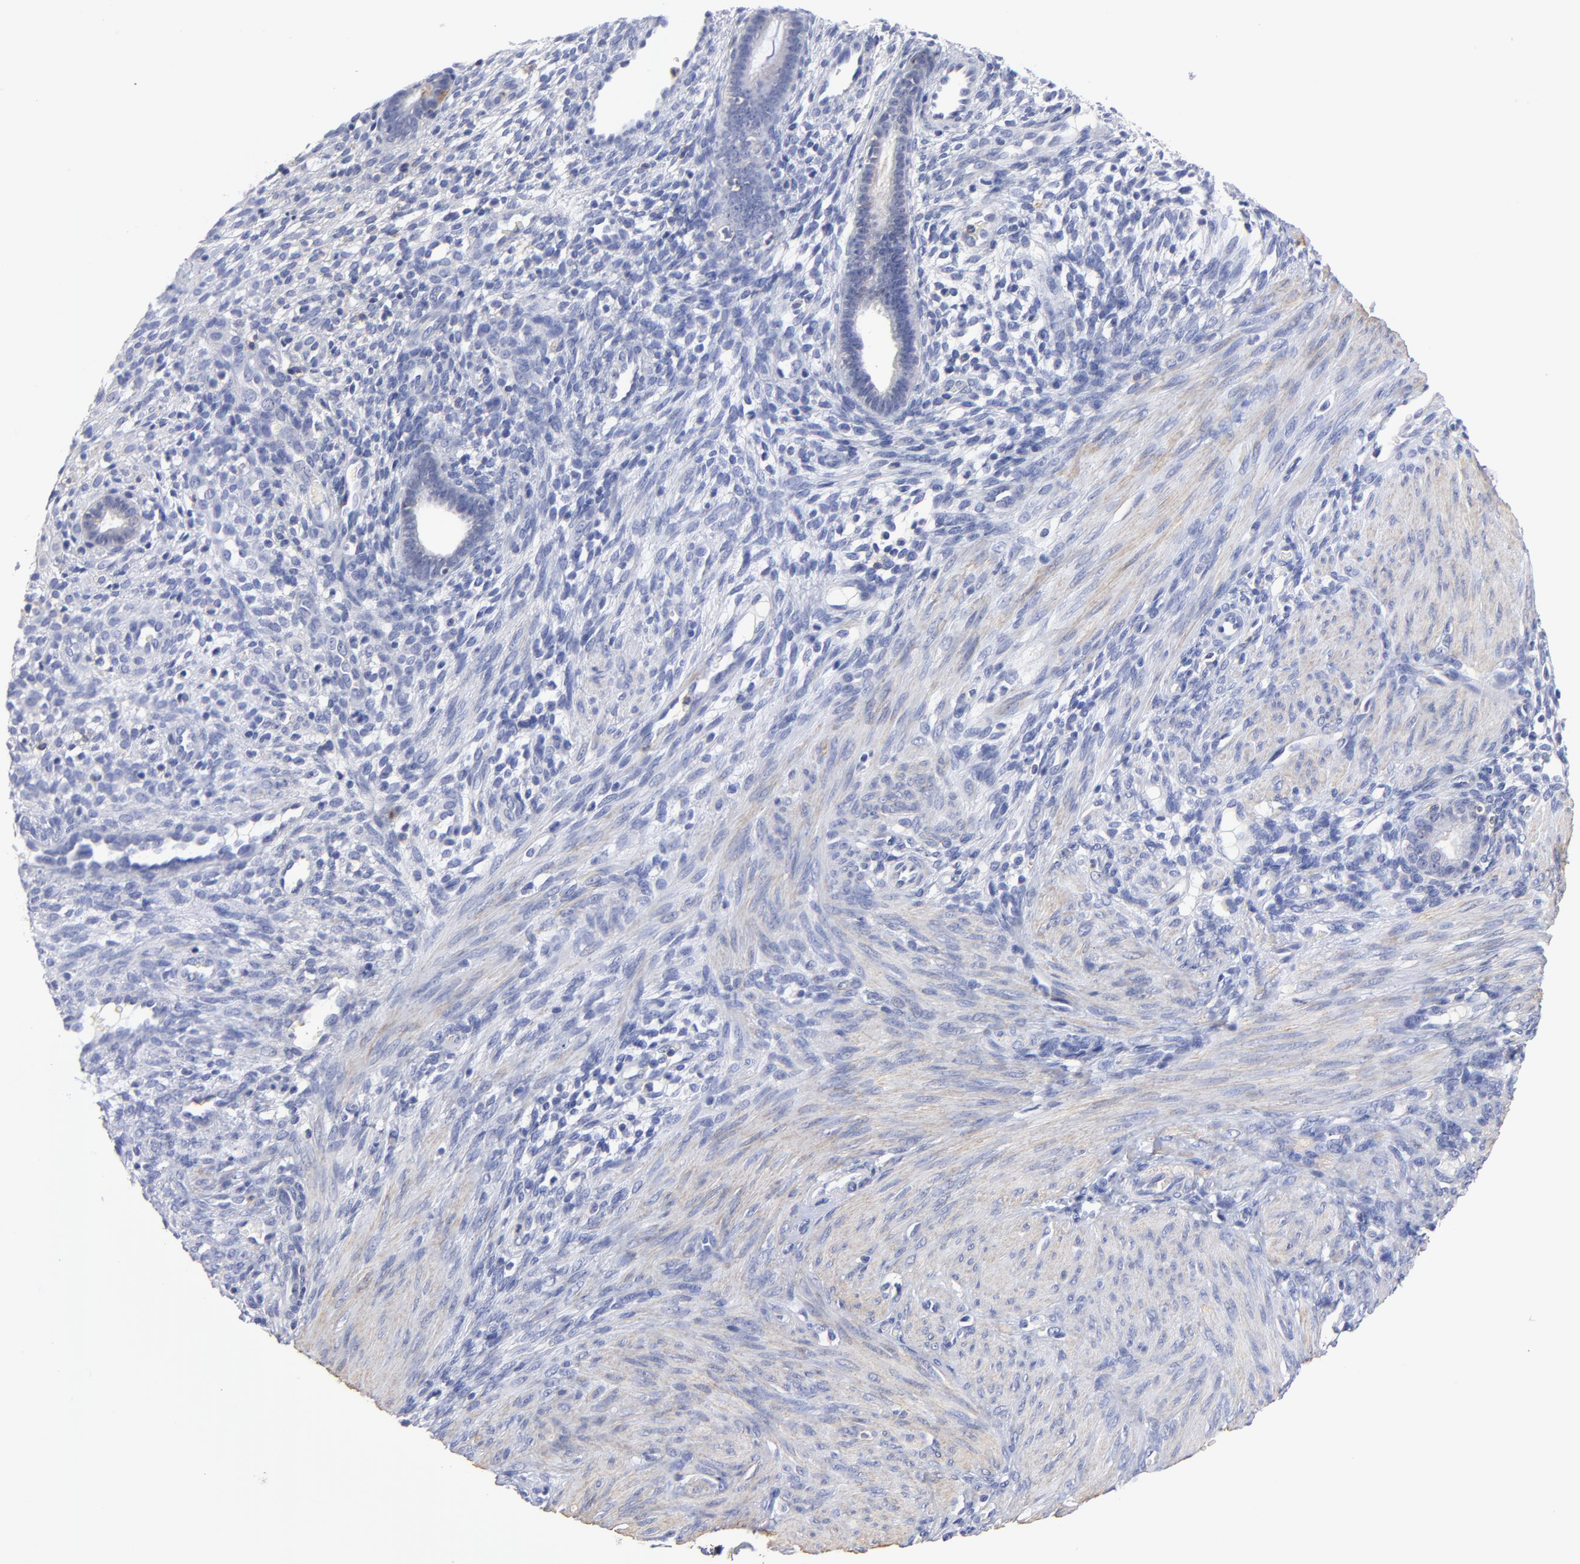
{"staining": {"intensity": "negative", "quantity": "none", "location": "none"}, "tissue": "endometrium", "cell_type": "Cells in endometrial stroma", "image_type": "normal", "snomed": [{"axis": "morphology", "description": "Normal tissue, NOS"}, {"axis": "topography", "description": "Endometrium"}], "caption": "The immunohistochemistry (IHC) histopathology image has no significant staining in cells in endometrial stroma of endometrium.", "gene": "ASL", "patient": {"sex": "female", "age": 72}}